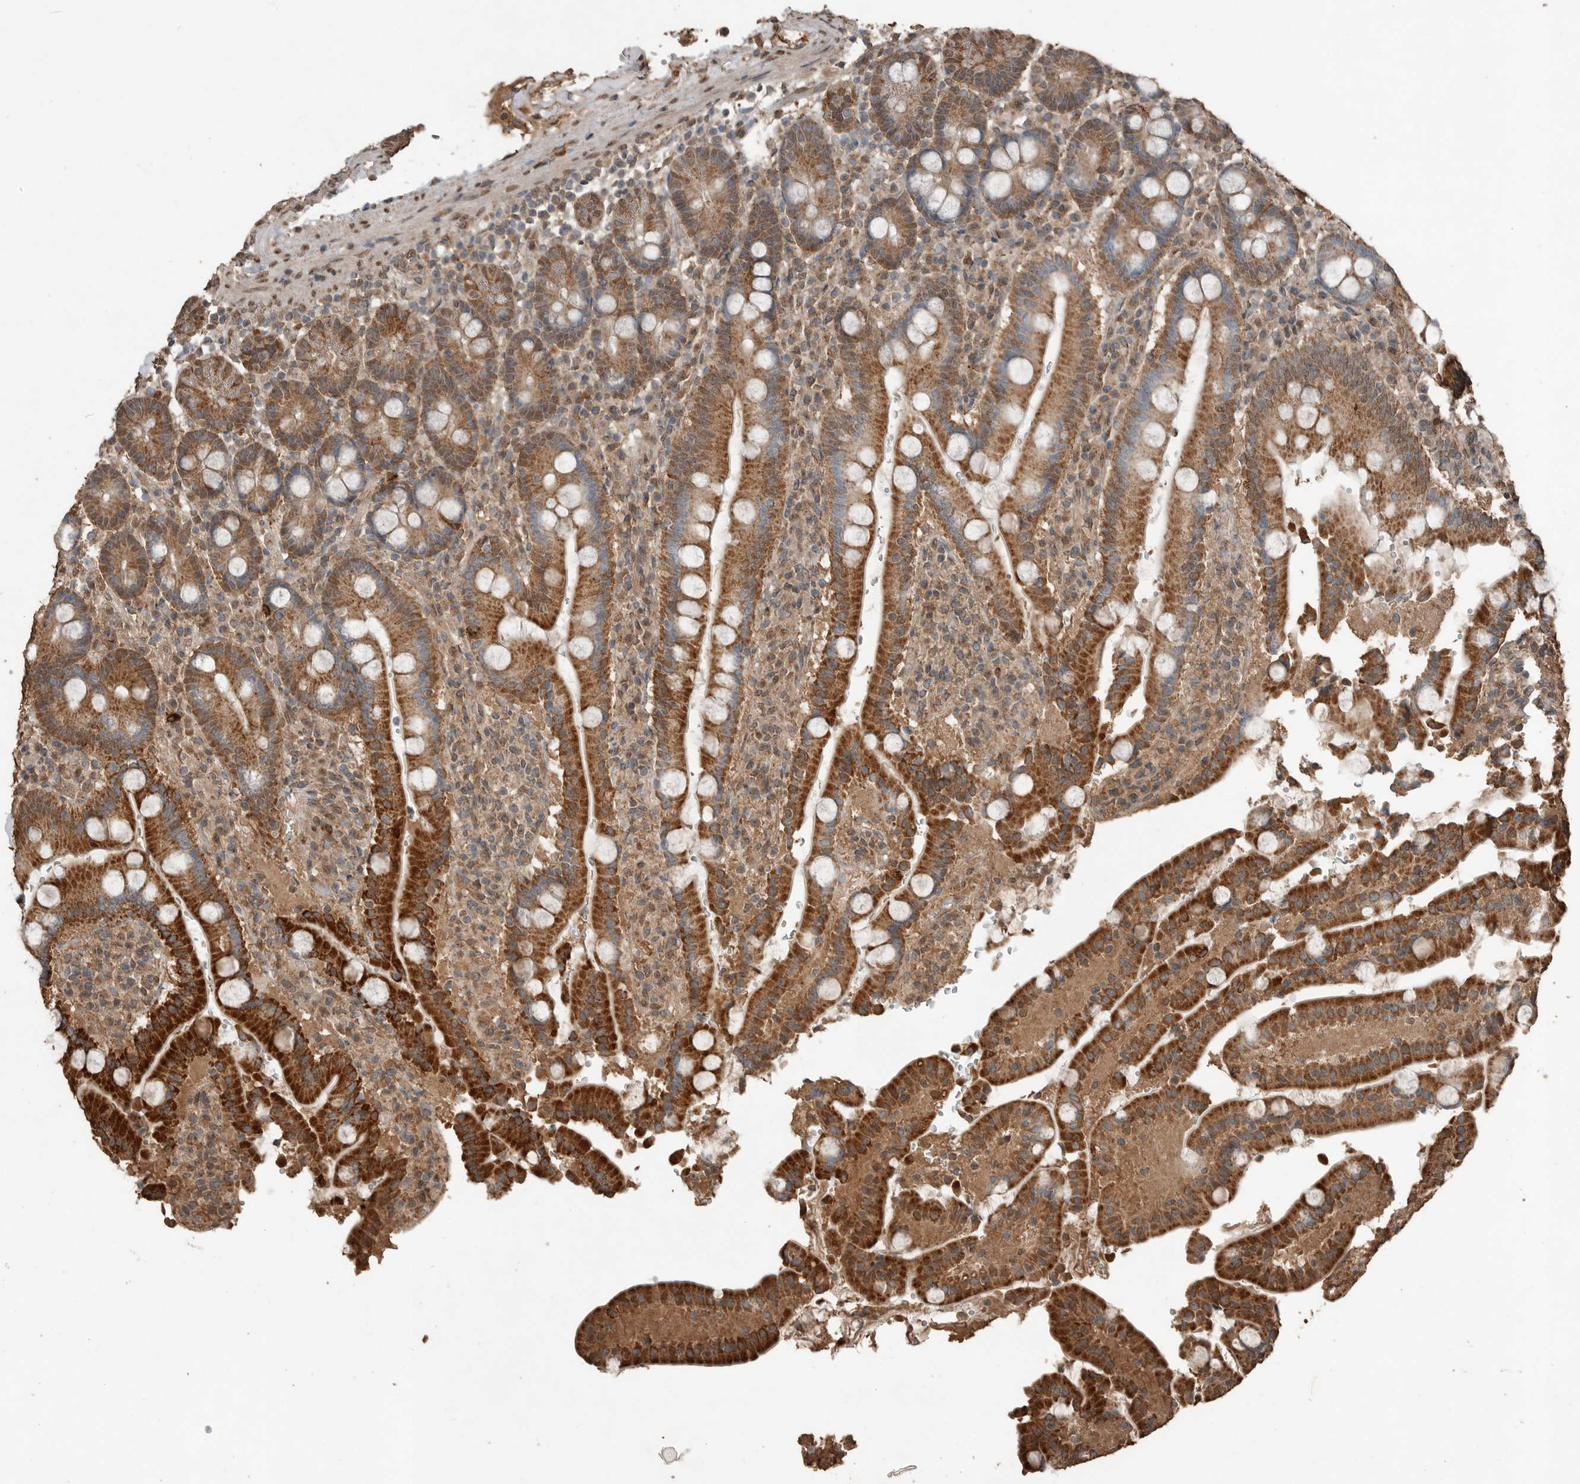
{"staining": {"intensity": "strong", "quantity": ">75%", "location": "cytoplasmic/membranous"}, "tissue": "duodenum", "cell_type": "Glandular cells", "image_type": "normal", "snomed": [{"axis": "morphology", "description": "Normal tissue, NOS"}, {"axis": "topography", "description": "Small intestine, NOS"}], "caption": "Immunohistochemical staining of normal human duodenum reveals >75% levels of strong cytoplasmic/membranous protein positivity in about >75% of glandular cells. (brown staining indicates protein expression, while blue staining denotes nuclei).", "gene": "BLZF1", "patient": {"sex": "female", "age": 71}}